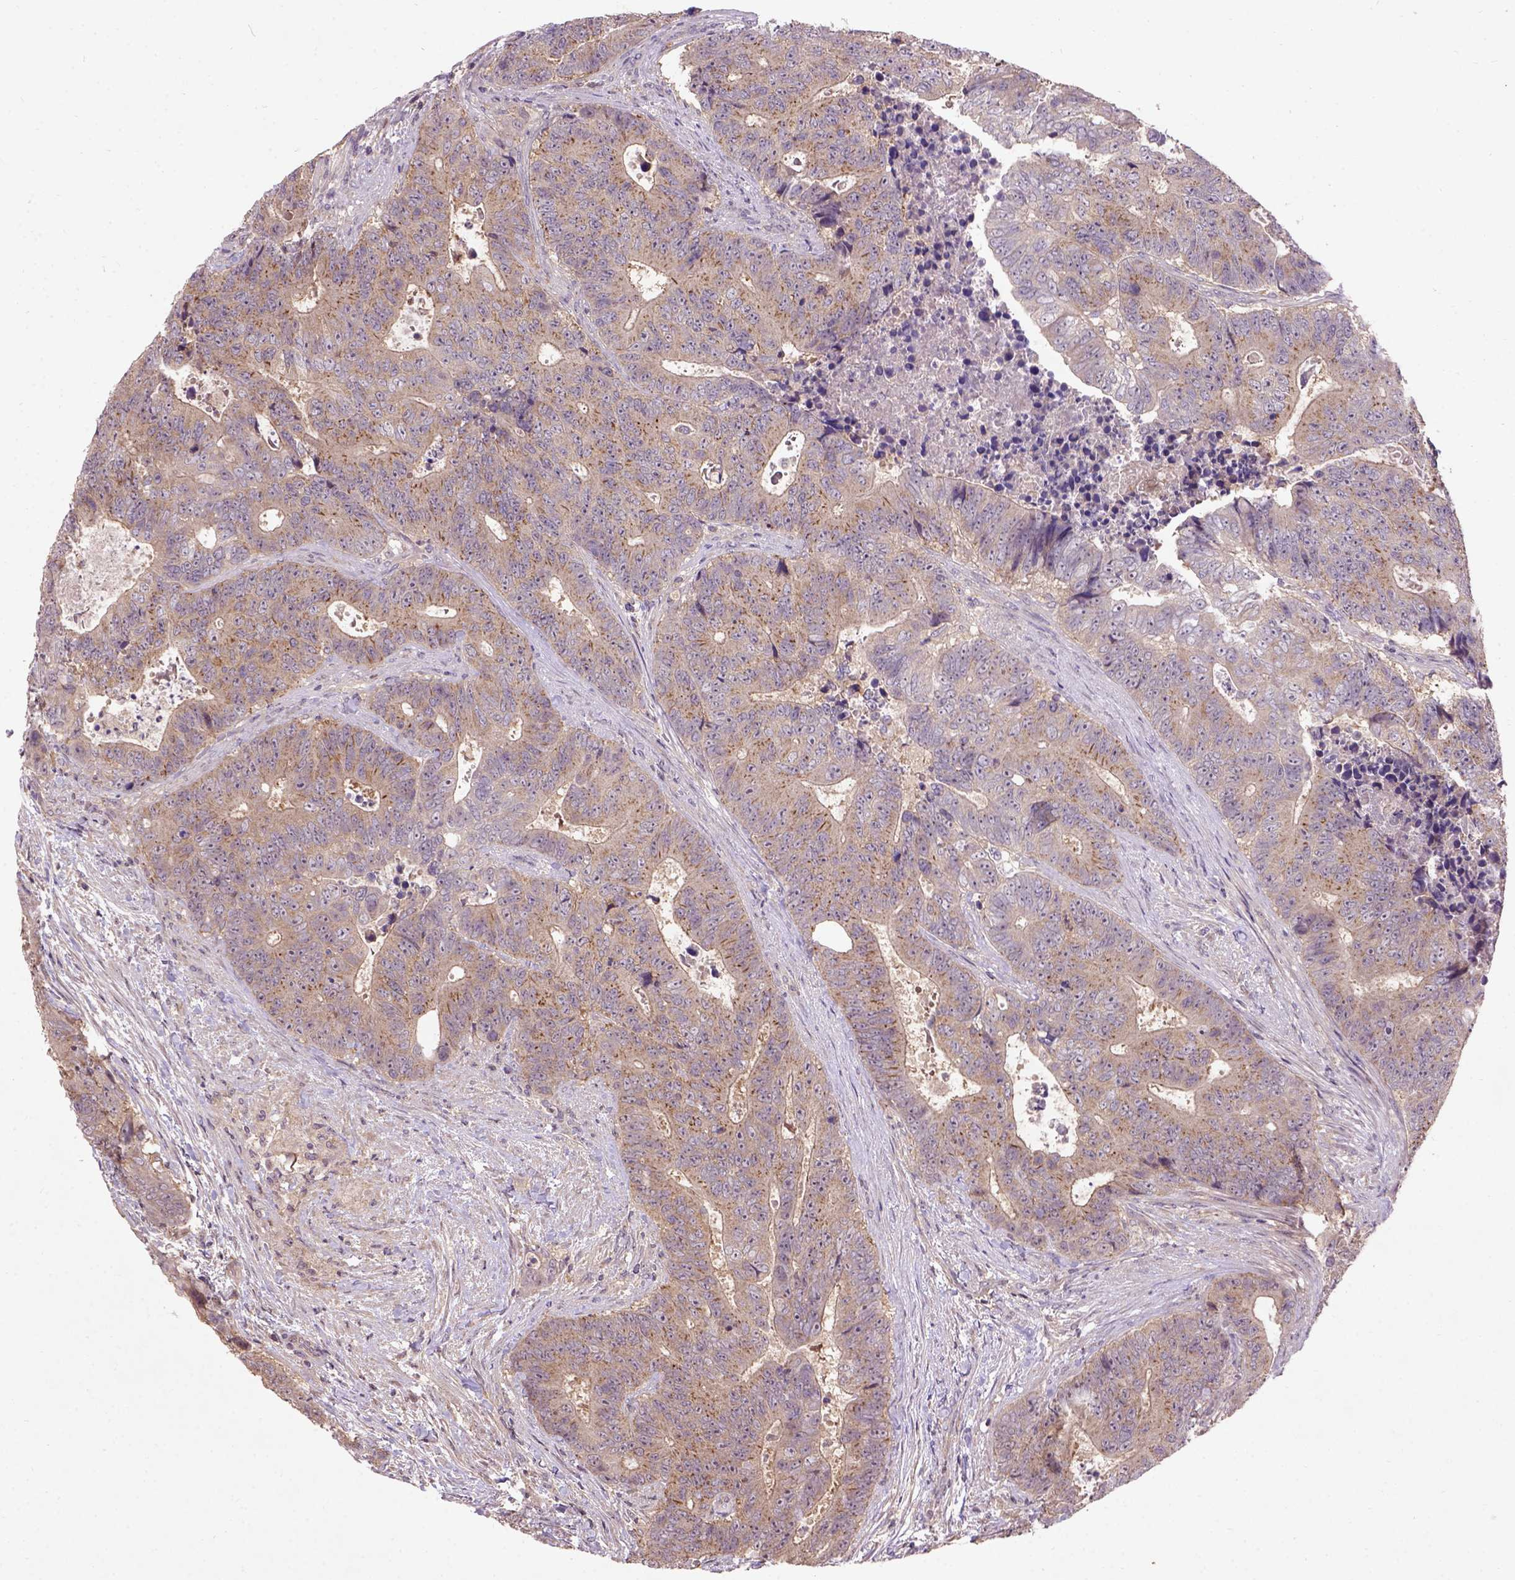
{"staining": {"intensity": "moderate", "quantity": ">75%", "location": "cytoplasmic/membranous"}, "tissue": "colorectal cancer", "cell_type": "Tumor cells", "image_type": "cancer", "snomed": [{"axis": "morphology", "description": "Adenocarcinoma, NOS"}, {"axis": "topography", "description": "Colon"}], "caption": "Approximately >75% of tumor cells in adenocarcinoma (colorectal) reveal moderate cytoplasmic/membranous protein expression as visualized by brown immunohistochemical staining.", "gene": "KBTBD8", "patient": {"sex": "female", "age": 48}}